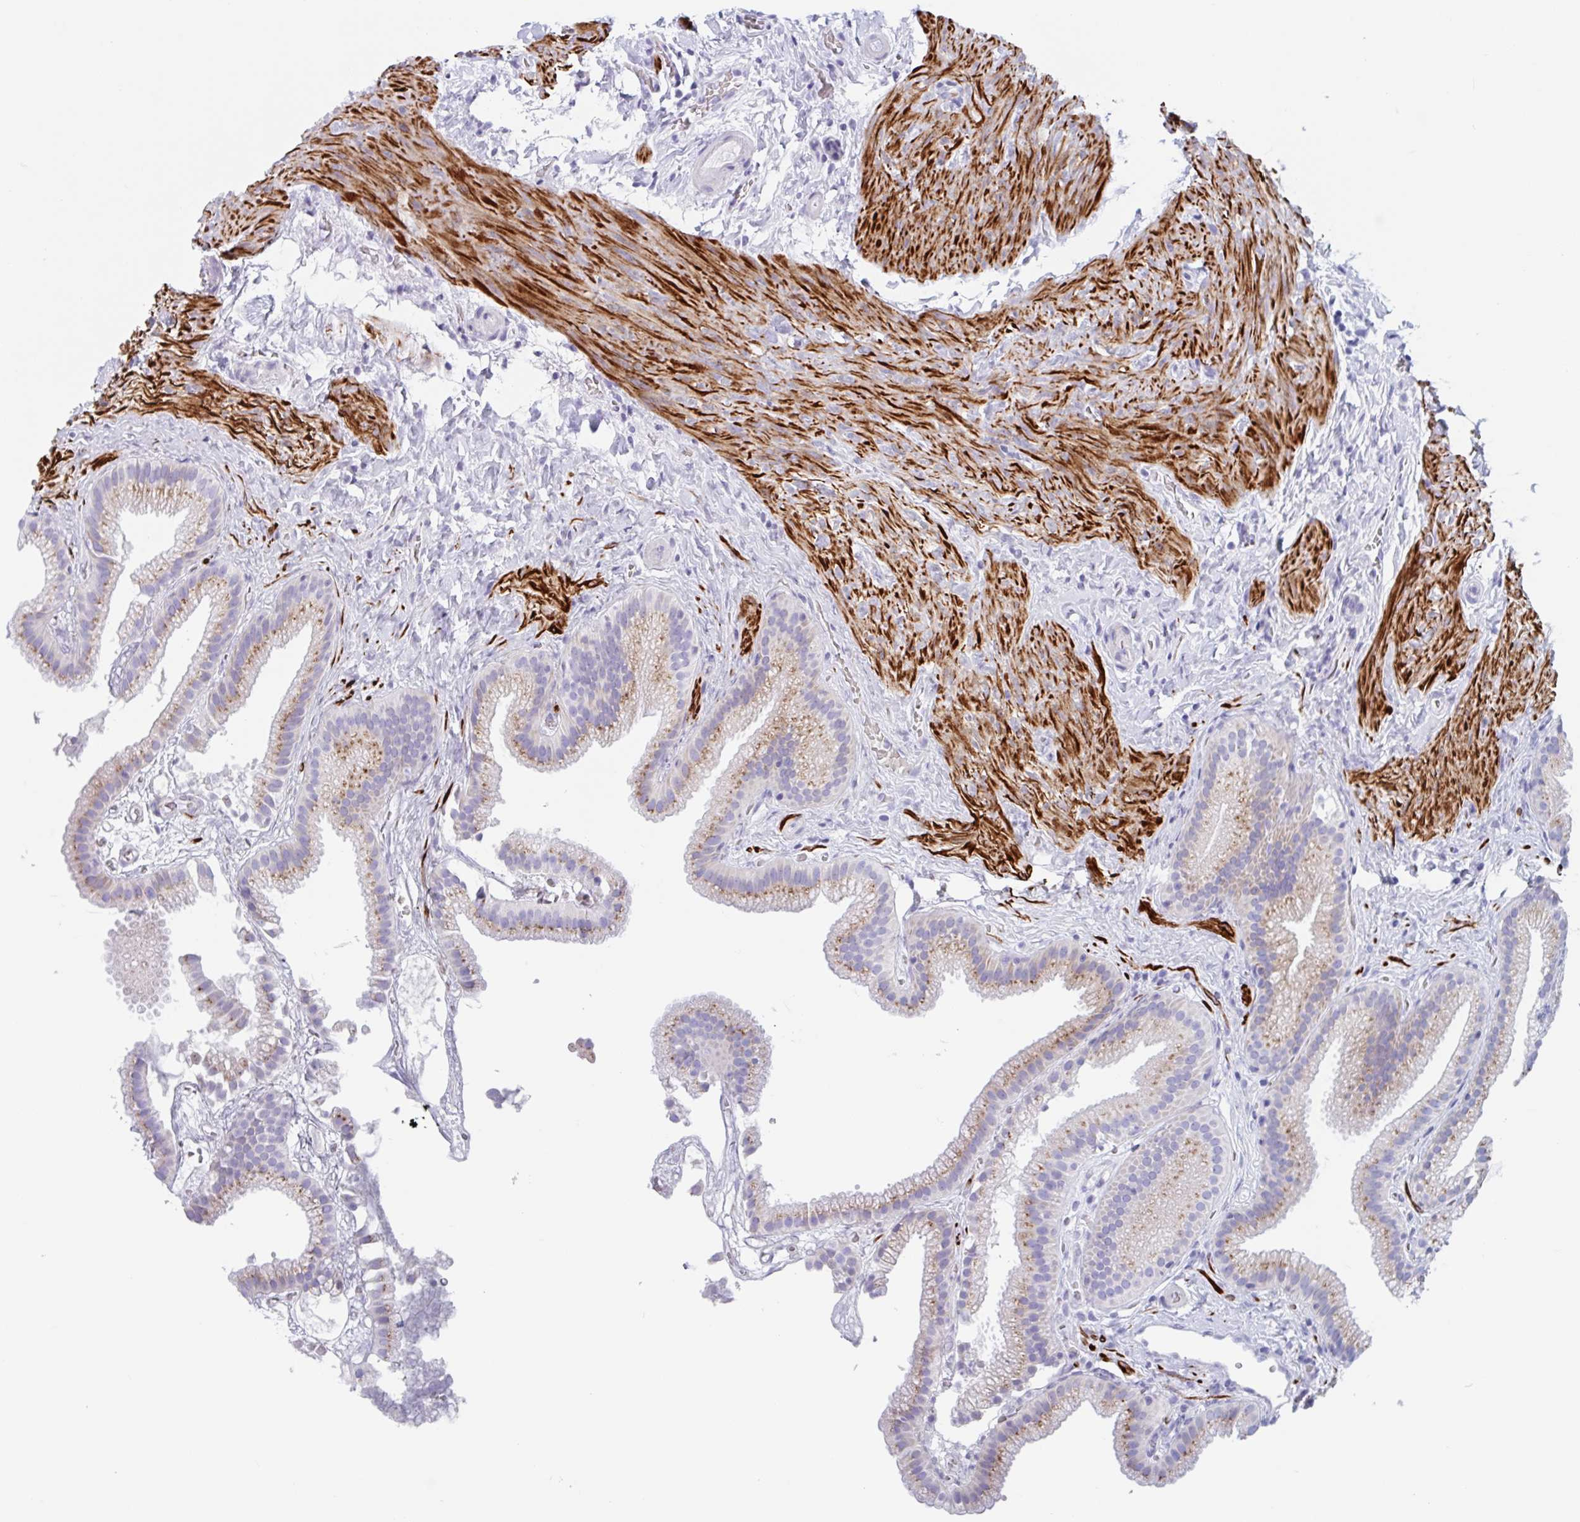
{"staining": {"intensity": "moderate", "quantity": ">75%", "location": "cytoplasmic/membranous"}, "tissue": "gallbladder", "cell_type": "Glandular cells", "image_type": "normal", "snomed": [{"axis": "morphology", "description": "Normal tissue, NOS"}, {"axis": "topography", "description": "Gallbladder"}], "caption": "Human gallbladder stained for a protein (brown) reveals moderate cytoplasmic/membranous positive expression in about >75% of glandular cells.", "gene": "CPTP", "patient": {"sex": "female", "age": 63}}